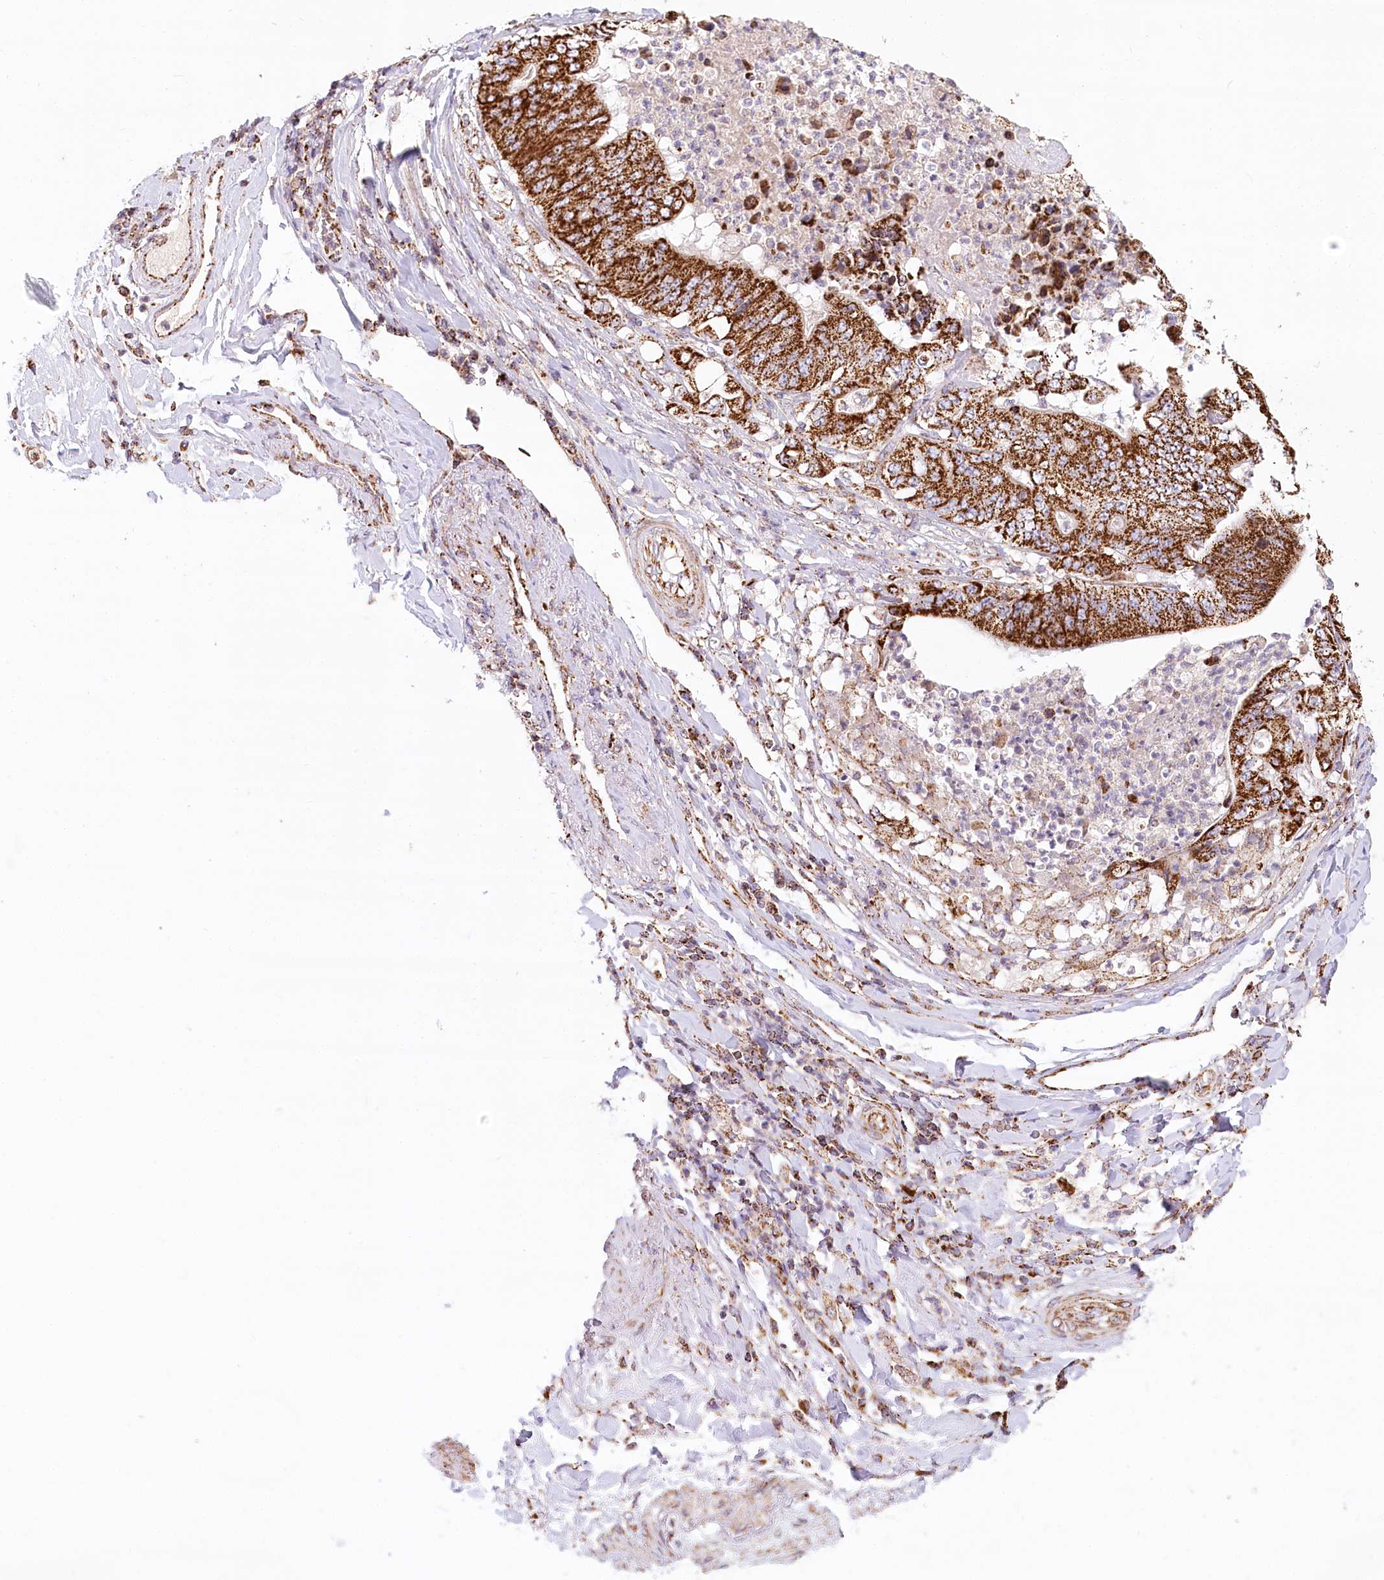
{"staining": {"intensity": "strong", "quantity": "25%-75%", "location": "cytoplasmic/membranous"}, "tissue": "stomach cancer", "cell_type": "Tumor cells", "image_type": "cancer", "snomed": [{"axis": "morphology", "description": "Adenocarcinoma, NOS"}, {"axis": "topography", "description": "Stomach"}], "caption": "Human stomach cancer stained with a brown dye reveals strong cytoplasmic/membranous positive staining in about 25%-75% of tumor cells.", "gene": "UMPS", "patient": {"sex": "female", "age": 73}}